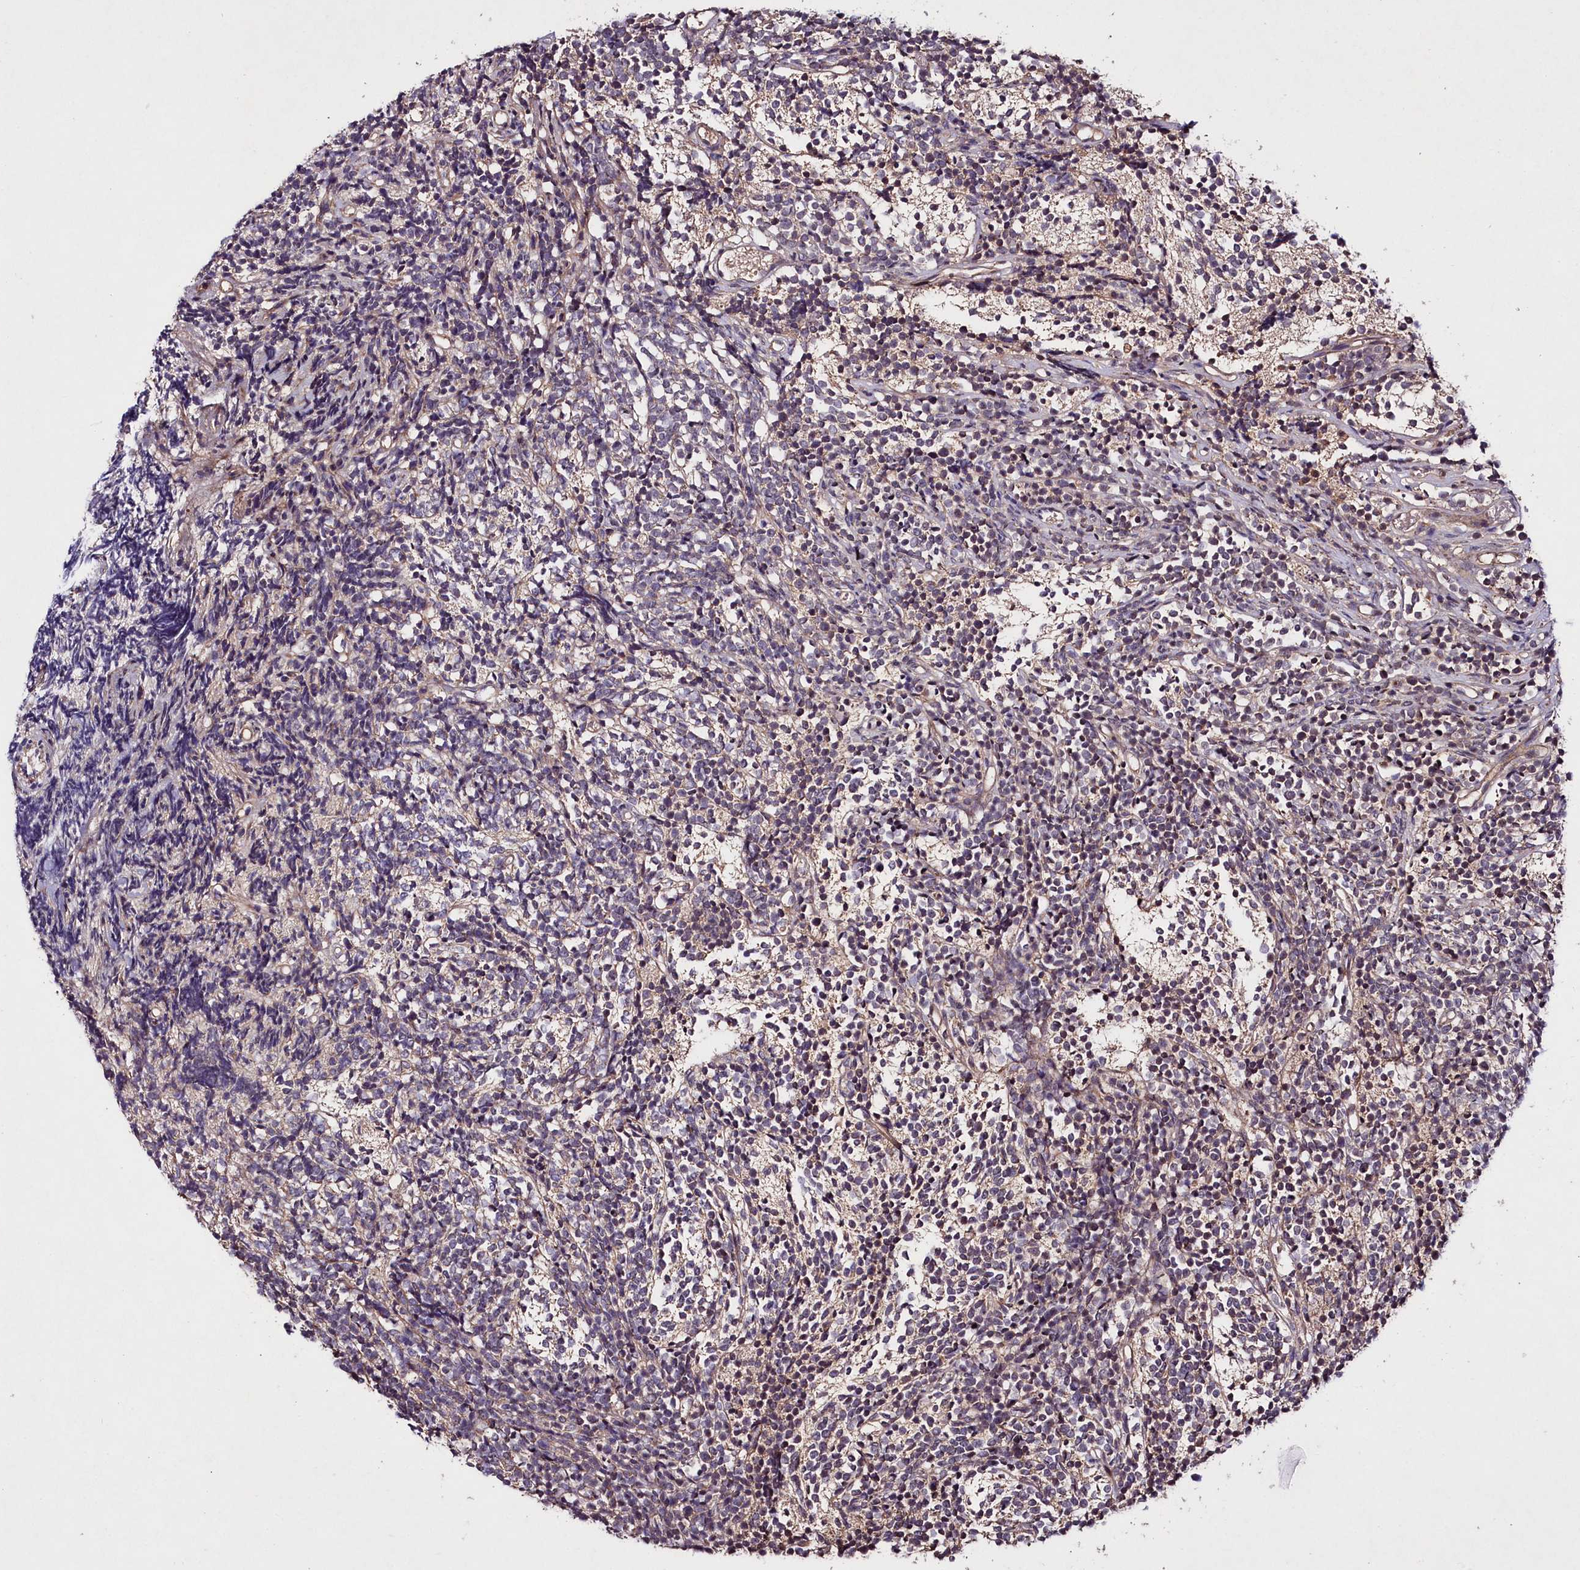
{"staining": {"intensity": "weak", "quantity": "<25%", "location": "cytoplasmic/membranous"}, "tissue": "glioma", "cell_type": "Tumor cells", "image_type": "cancer", "snomed": [{"axis": "morphology", "description": "Glioma, malignant, Low grade"}, {"axis": "topography", "description": "Brain"}], "caption": "Immunohistochemistry photomicrograph of neoplastic tissue: low-grade glioma (malignant) stained with DAB (3,3'-diaminobenzidine) reveals no significant protein positivity in tumor cells.", "gene": "TNPO3", "patient": {"sex": "female", "age": 1}}